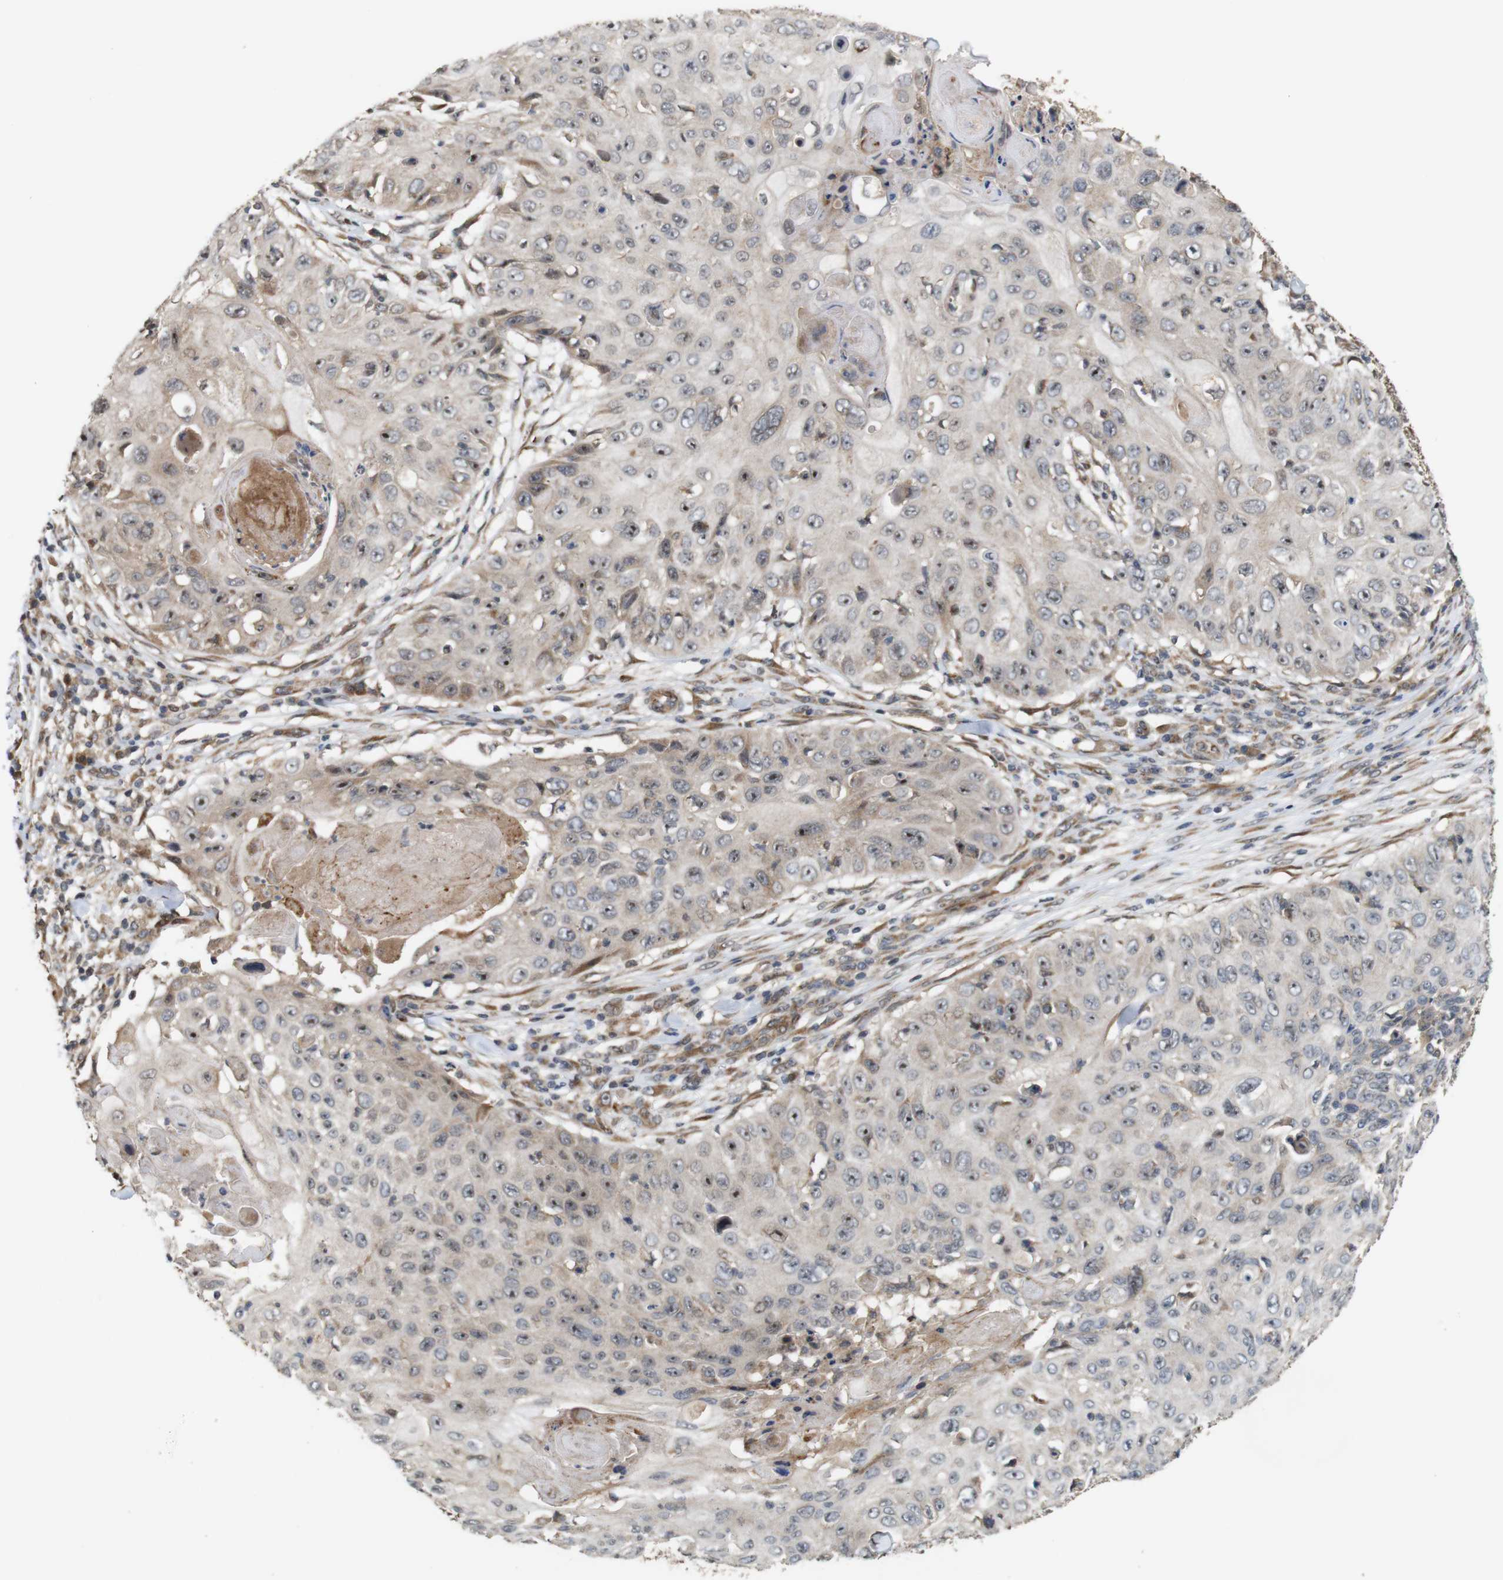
{"staining": {"intensity": "weak", "quantity": "25%-75%", "location": "cytoplasmic/membranous,nuclear"}, "tissue": "skin cancer", "cell_type": "Tumor cells", "image_type": "cancer", "snomed": [{"axis": "morphology", "description": "Squamous cell carcinoma, NOS"}, {"axis": "topography", "description": "Skin"}], "caption": "Immunohistochemistry (IHC) (DAB (3,3'-diaminobenzidine)) staining of squamous cell carcinoma (skin) reveals weak cytoplasmic/membranous and nuclear protein positivity in approximately 25%-75% of tumor cells. The staining was performed using DAB (3,3'-diaminobenzidine), with brown indicating positive protein expression. Nuclei are stained blue with hematoxylin.", "gene": "EFCAB14", "patient": {"sex": "male", "age": 86}}